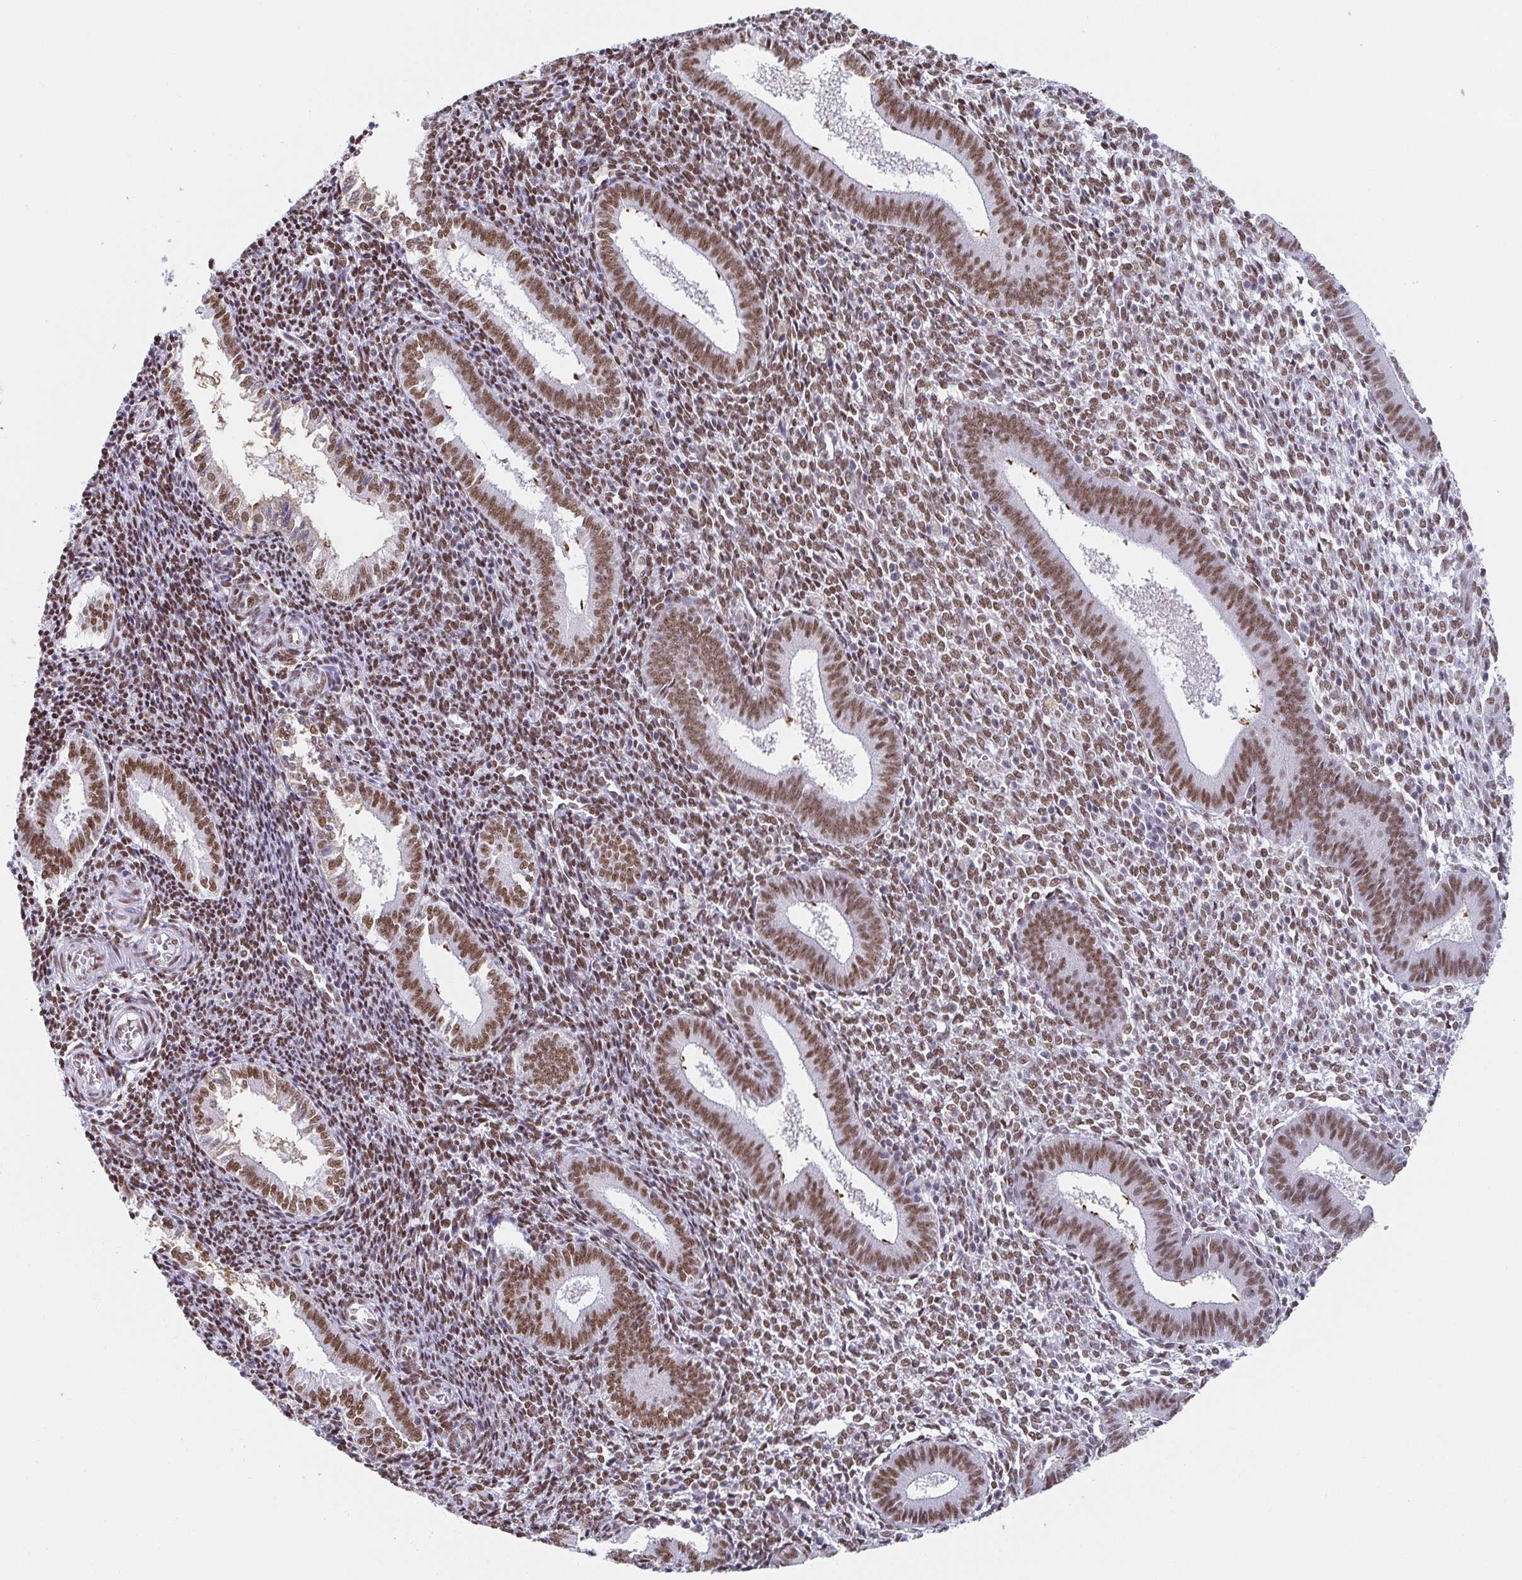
{"staining": {"intensity": "moderate", "quantity": ">75%", "location": "nuclear"}, "tissue": "endometrium", "cell_type": "Cells in endometrial stroma", "image_type": "normal", "snomed": [{"axis": "morphology", "description": "Normal tissue, NOS"}, {"axis": "topography", "description": "Endometrium"}], "caption": "IHC image of normal endometrium: human endometrium stained using immunohistochemistry exhibits medium levels of moderate protein expression localized specifically in the nuclear of cells in endometrial stroma, appearing as a nuclear brown color.", "gene": "SLC7A10", "patient": {"sex": "female", "age": 25}}